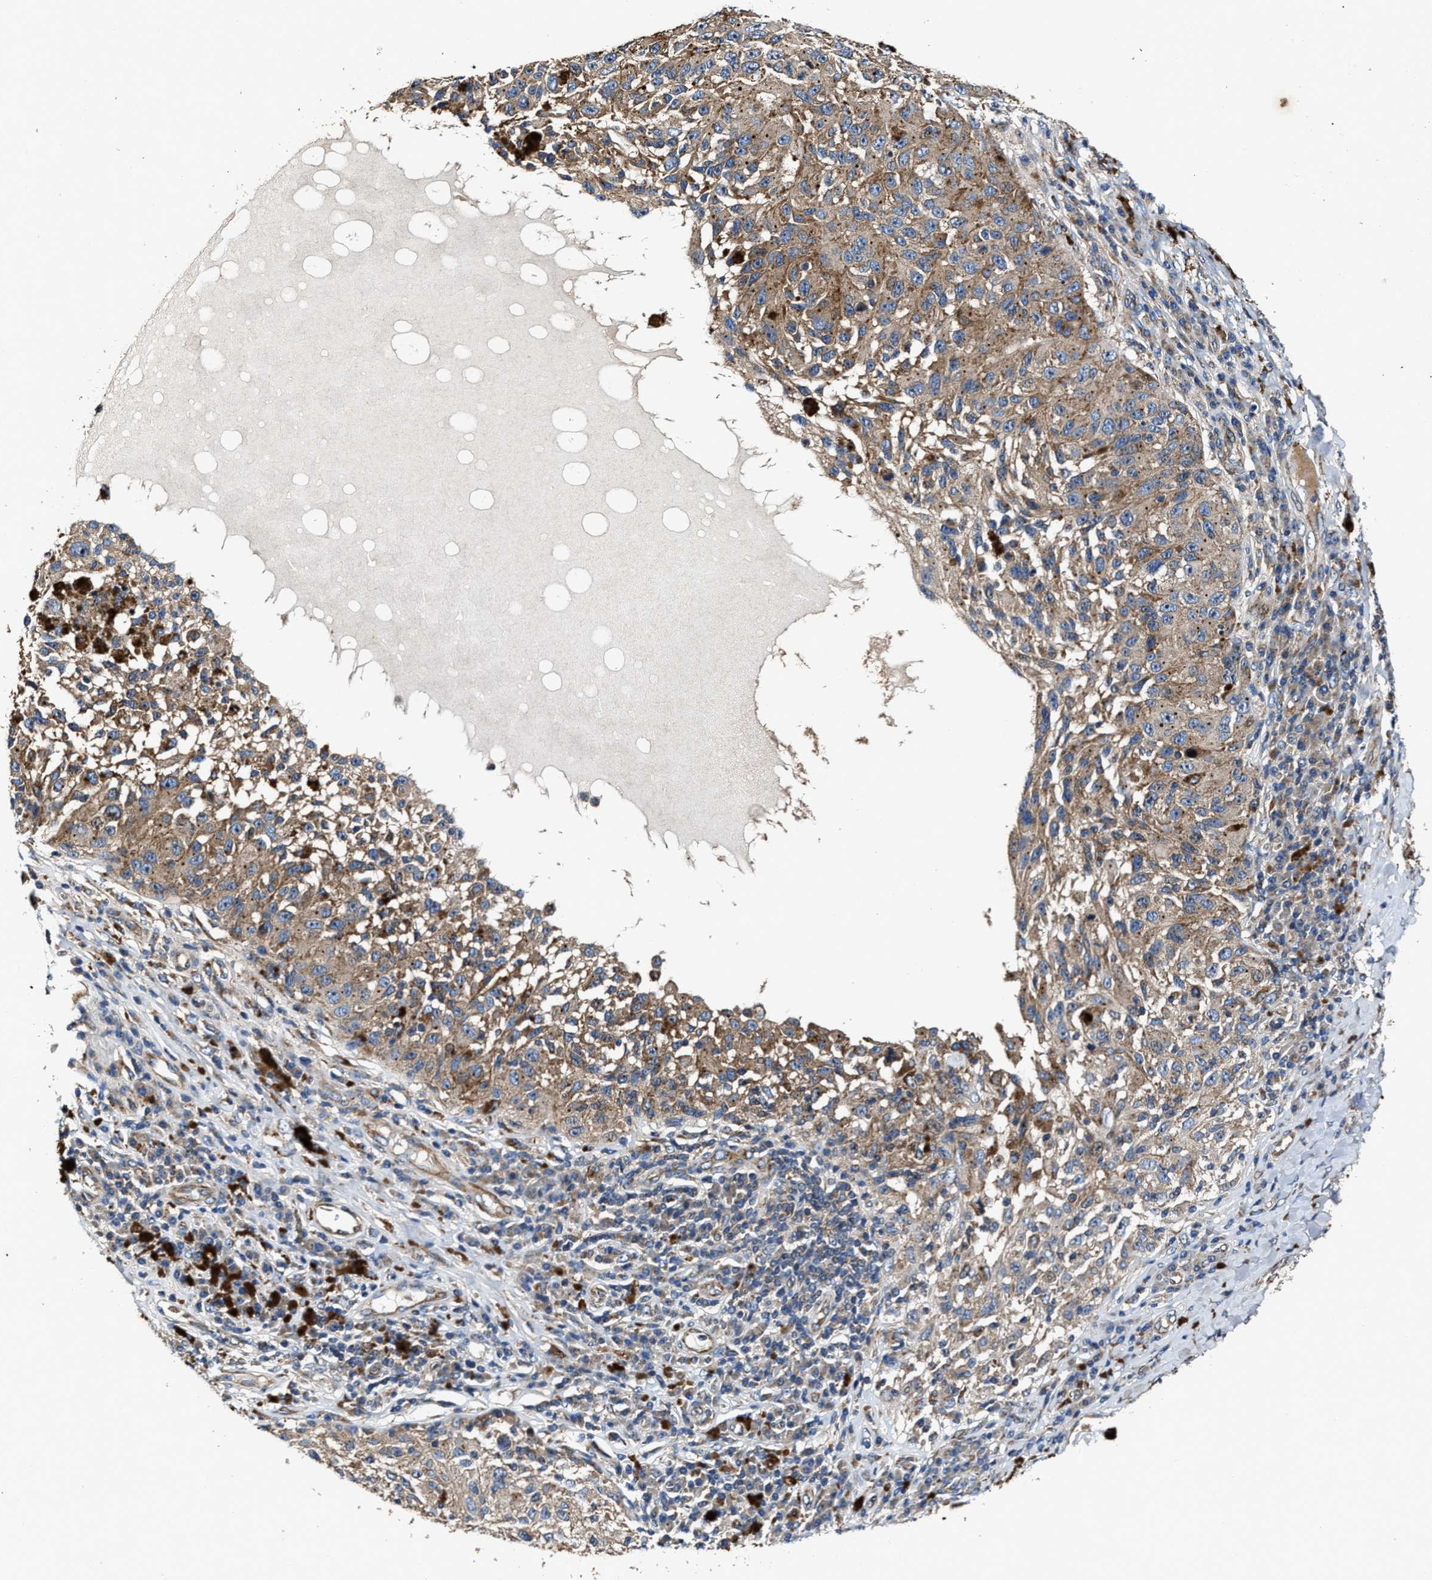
{"staining": {"intensity": "weak", "quantity": ">75%", "location": "cytoplasmic/membranous"}, "tissue": "melanoma", "cell_type": "Tumor cells", "image_type": "cancer", "snomed": [{"axis": "morphology", "description": "Malignant melanoma, NOS"}, {"axis": "topography", "description": "Skin"}], "caption": "Immunohistochemistry image of human malignant melanoma stained for a protein (brown), which reveals low levels of weak cytoplasmic/membranous positivity in approximately >75% of tumor cells.", "gene": "PTAR1", "patient": {"sex": "female", "age": 73}}